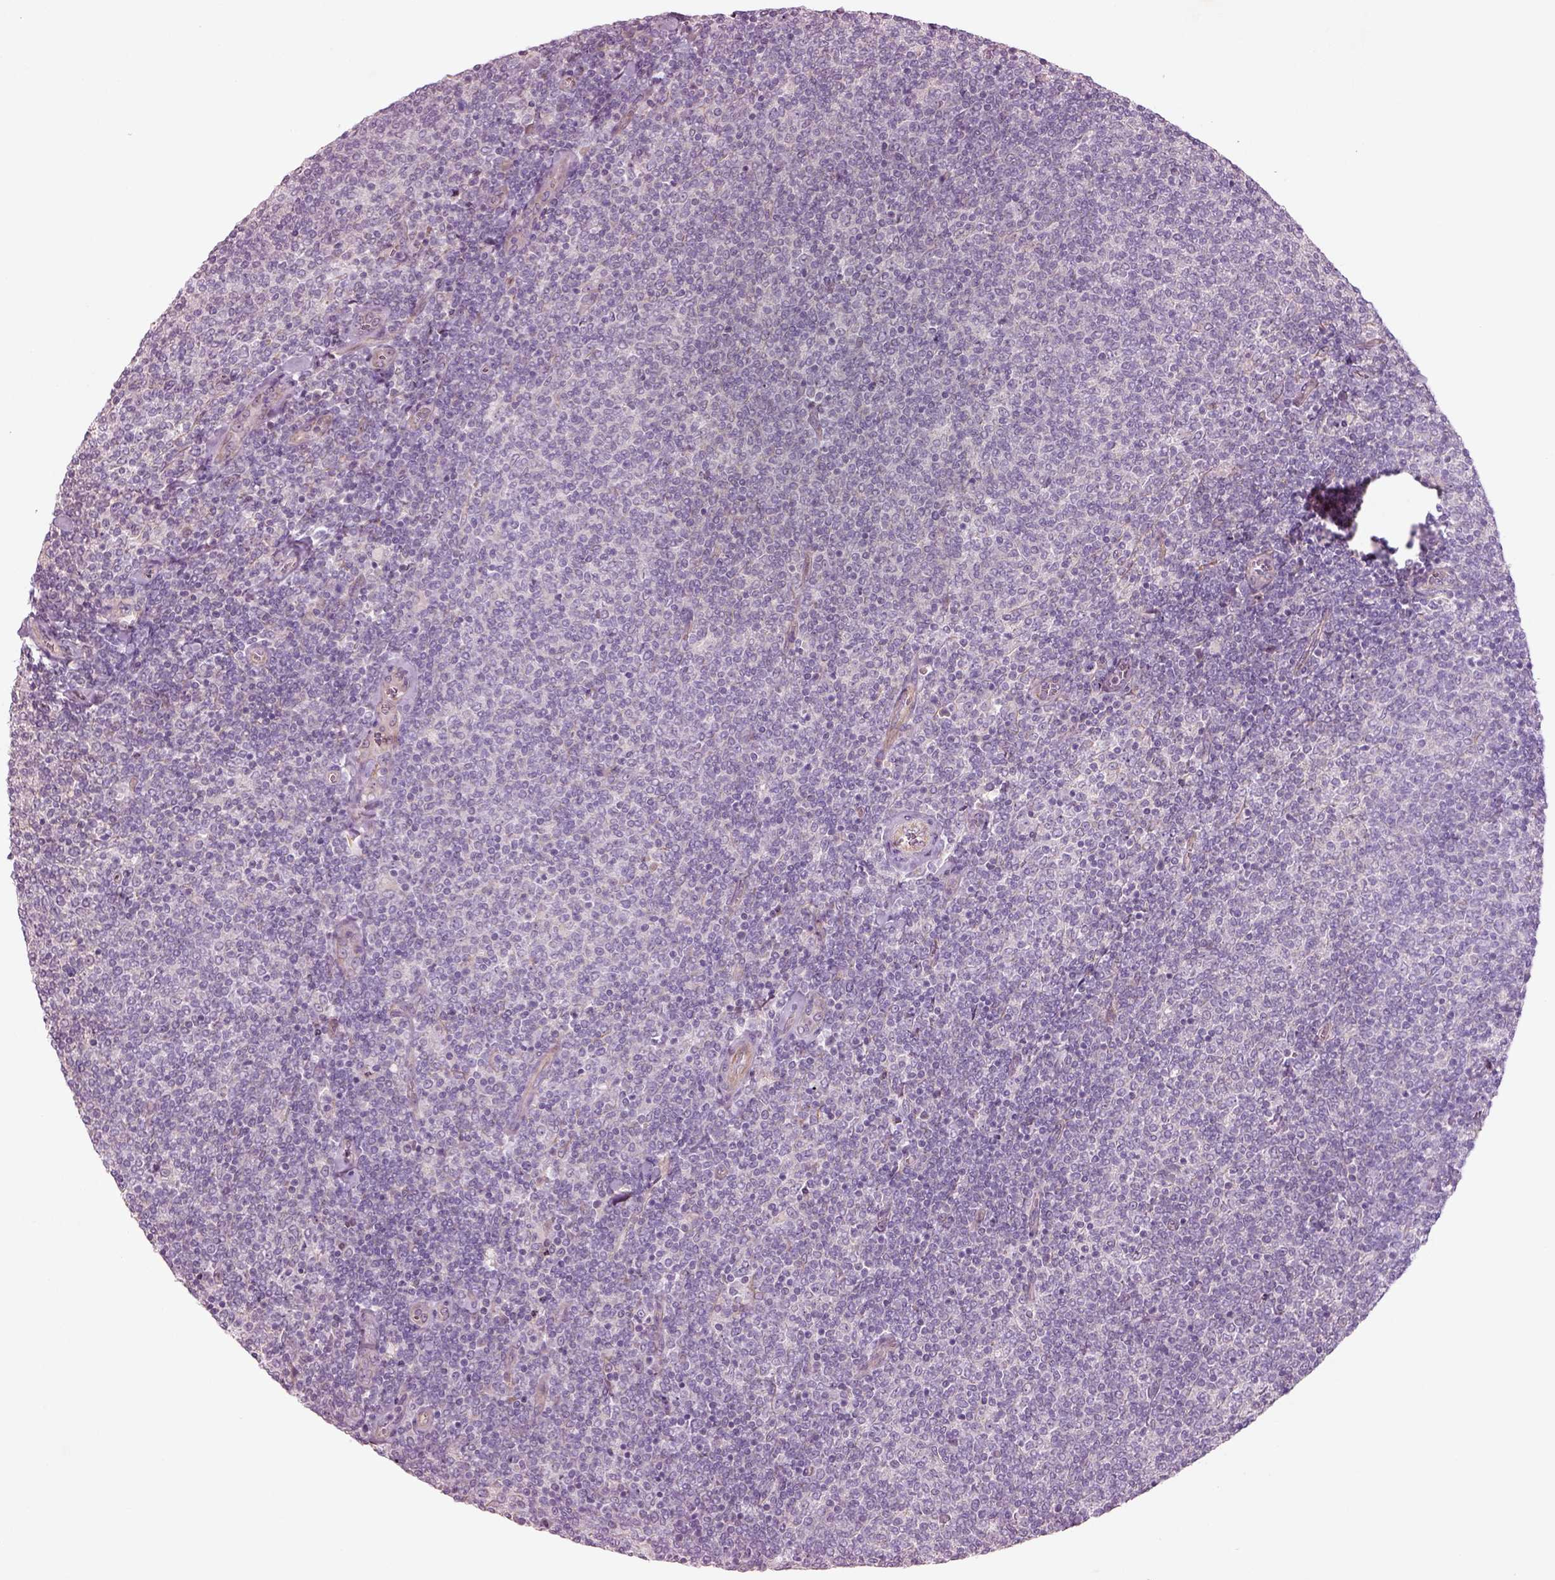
{"staining": {"intensity": "negative", "quantity": "none", "location": "none"}, "tissue": "lymphoma", "cell_type": "Tumor cells", "image_type": "cancer", "snomed": [{"axis": "morphology", "description": "Malignant lymphoma, non-Hodgkin's type, Low grade"}, {"axis": "topography", "description": "Lymph node"}], "caption": "Immunohistochemistry of human lymphoma displays no positivity in tumor cells.", "gene": "DUOXA2", "patient": {"sex": "male", "age": 52}}